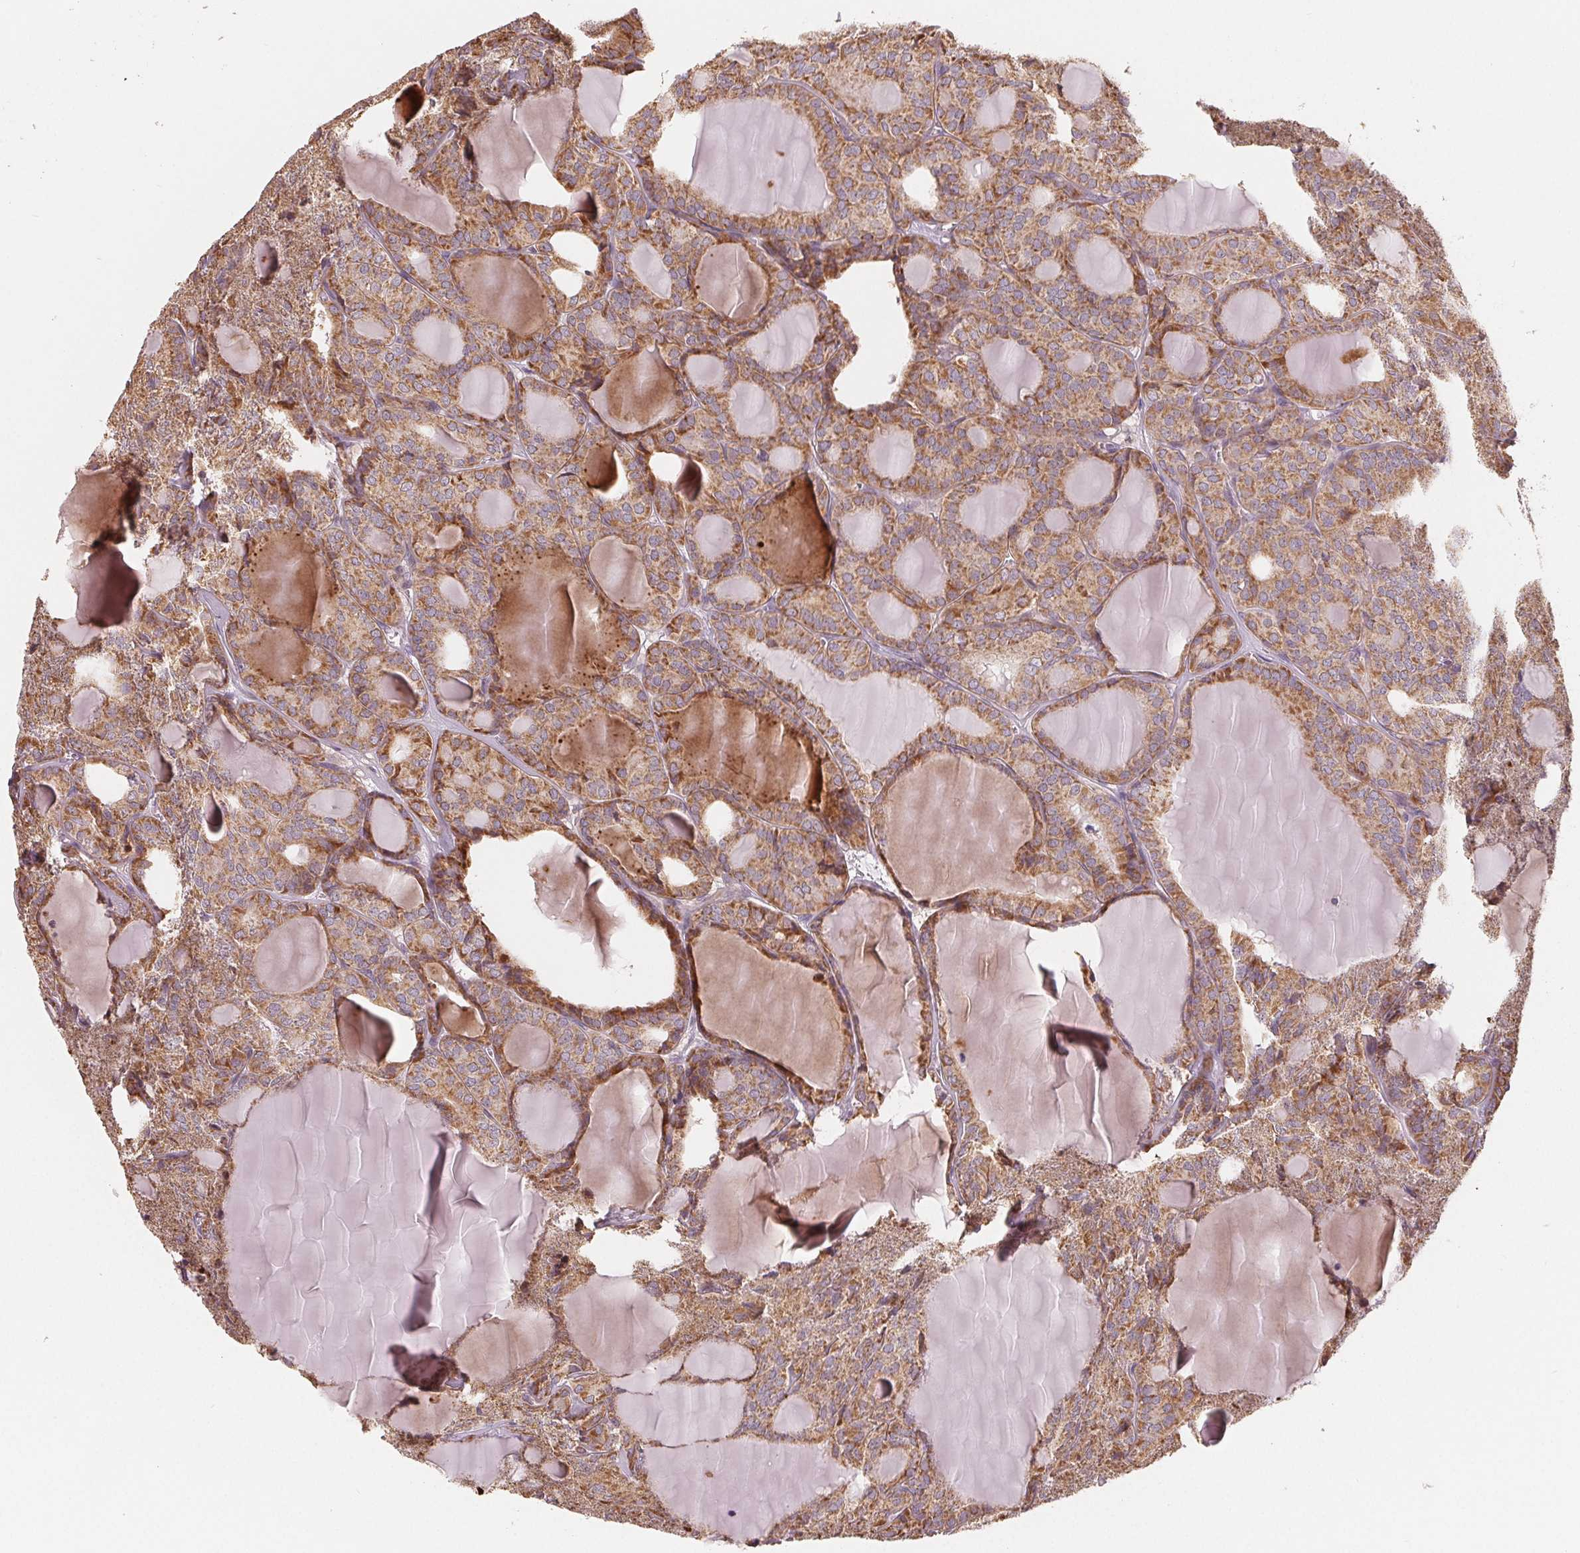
{"staining": {"intensity": "moderate", "quantity": ">75%", "location": "cytoplasmic/membranous"}, "tissue": "thyroid cancer", "cell_type": "Tumor cells", "image_type": "cancer", "snomed": [{"axis": "morphology", "description": "Follicular adenoma carcinoma, NOS"}, {"axis": "topography", "description": "Thyroid gland"}], "caption": "Immunohistochemistry staining of thyroid cancer, which reveals medium levels of moderate cytoplasmic/membranous positivity in approximately >75% of tumor cells indicating moderate cytoplasmic/membranous protein expression. The staining was performed using DAB (brown) for protein detection and nuclei were counterstained in hematoxylin (blue).", "gene": "AQP8", "patient": {"sex": "male", "age": 74}}